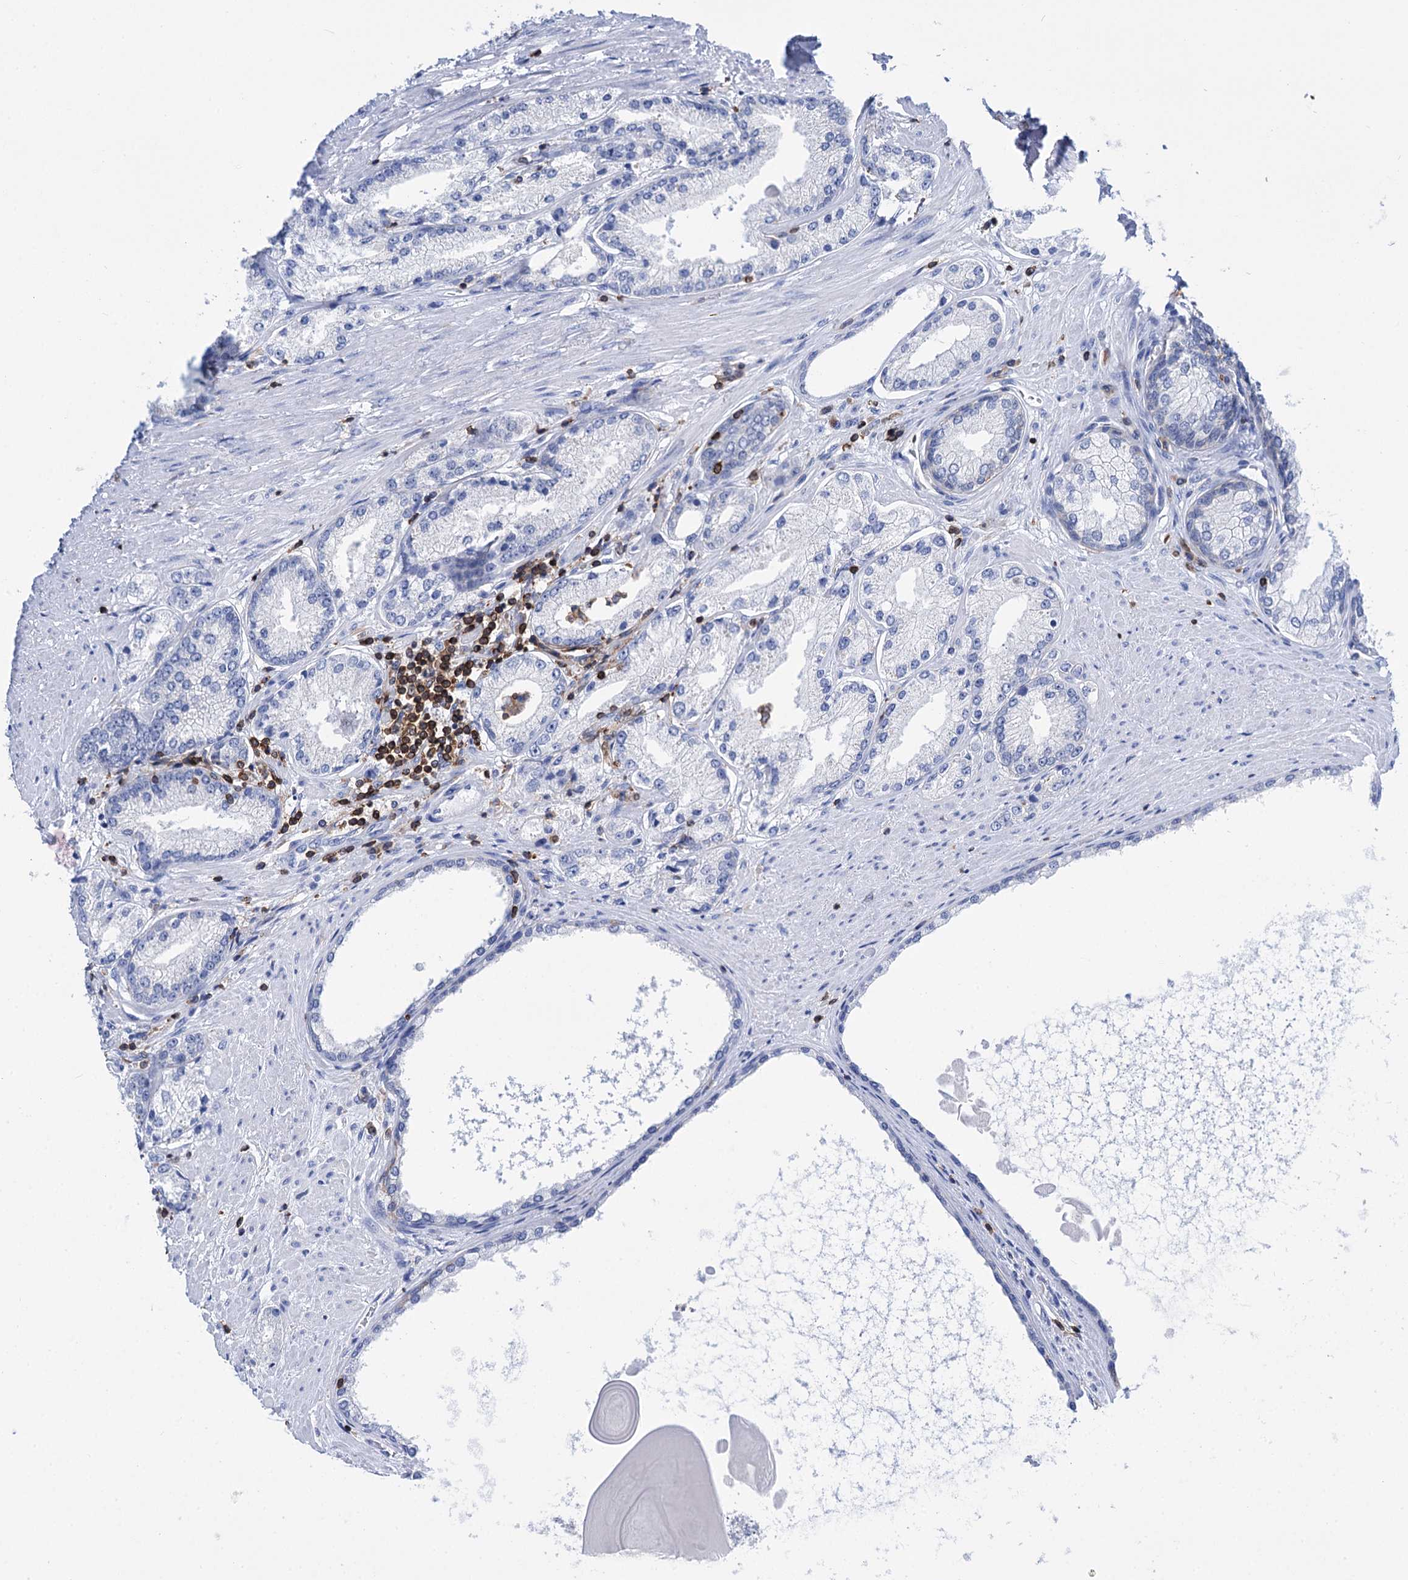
{"staining": {"intensity": "negative", "quantity": "none", "location": "none"}, "tissue": "prostate cancer", "cell_type": "Tumor cells", "image_type": "cancer", "snomed": [{"axis": "morphology", "description": "Adenocarcinoma, High grade"}, {"axis": "topography", "description": "Prostate"}], "caption": "Prostate cancer stained for a protein using immunohistochemistry (IHC) demonstrates no positivity tumor cells.", "gene": "DEF6", "patient": {"sex": "male", "age": 66}}